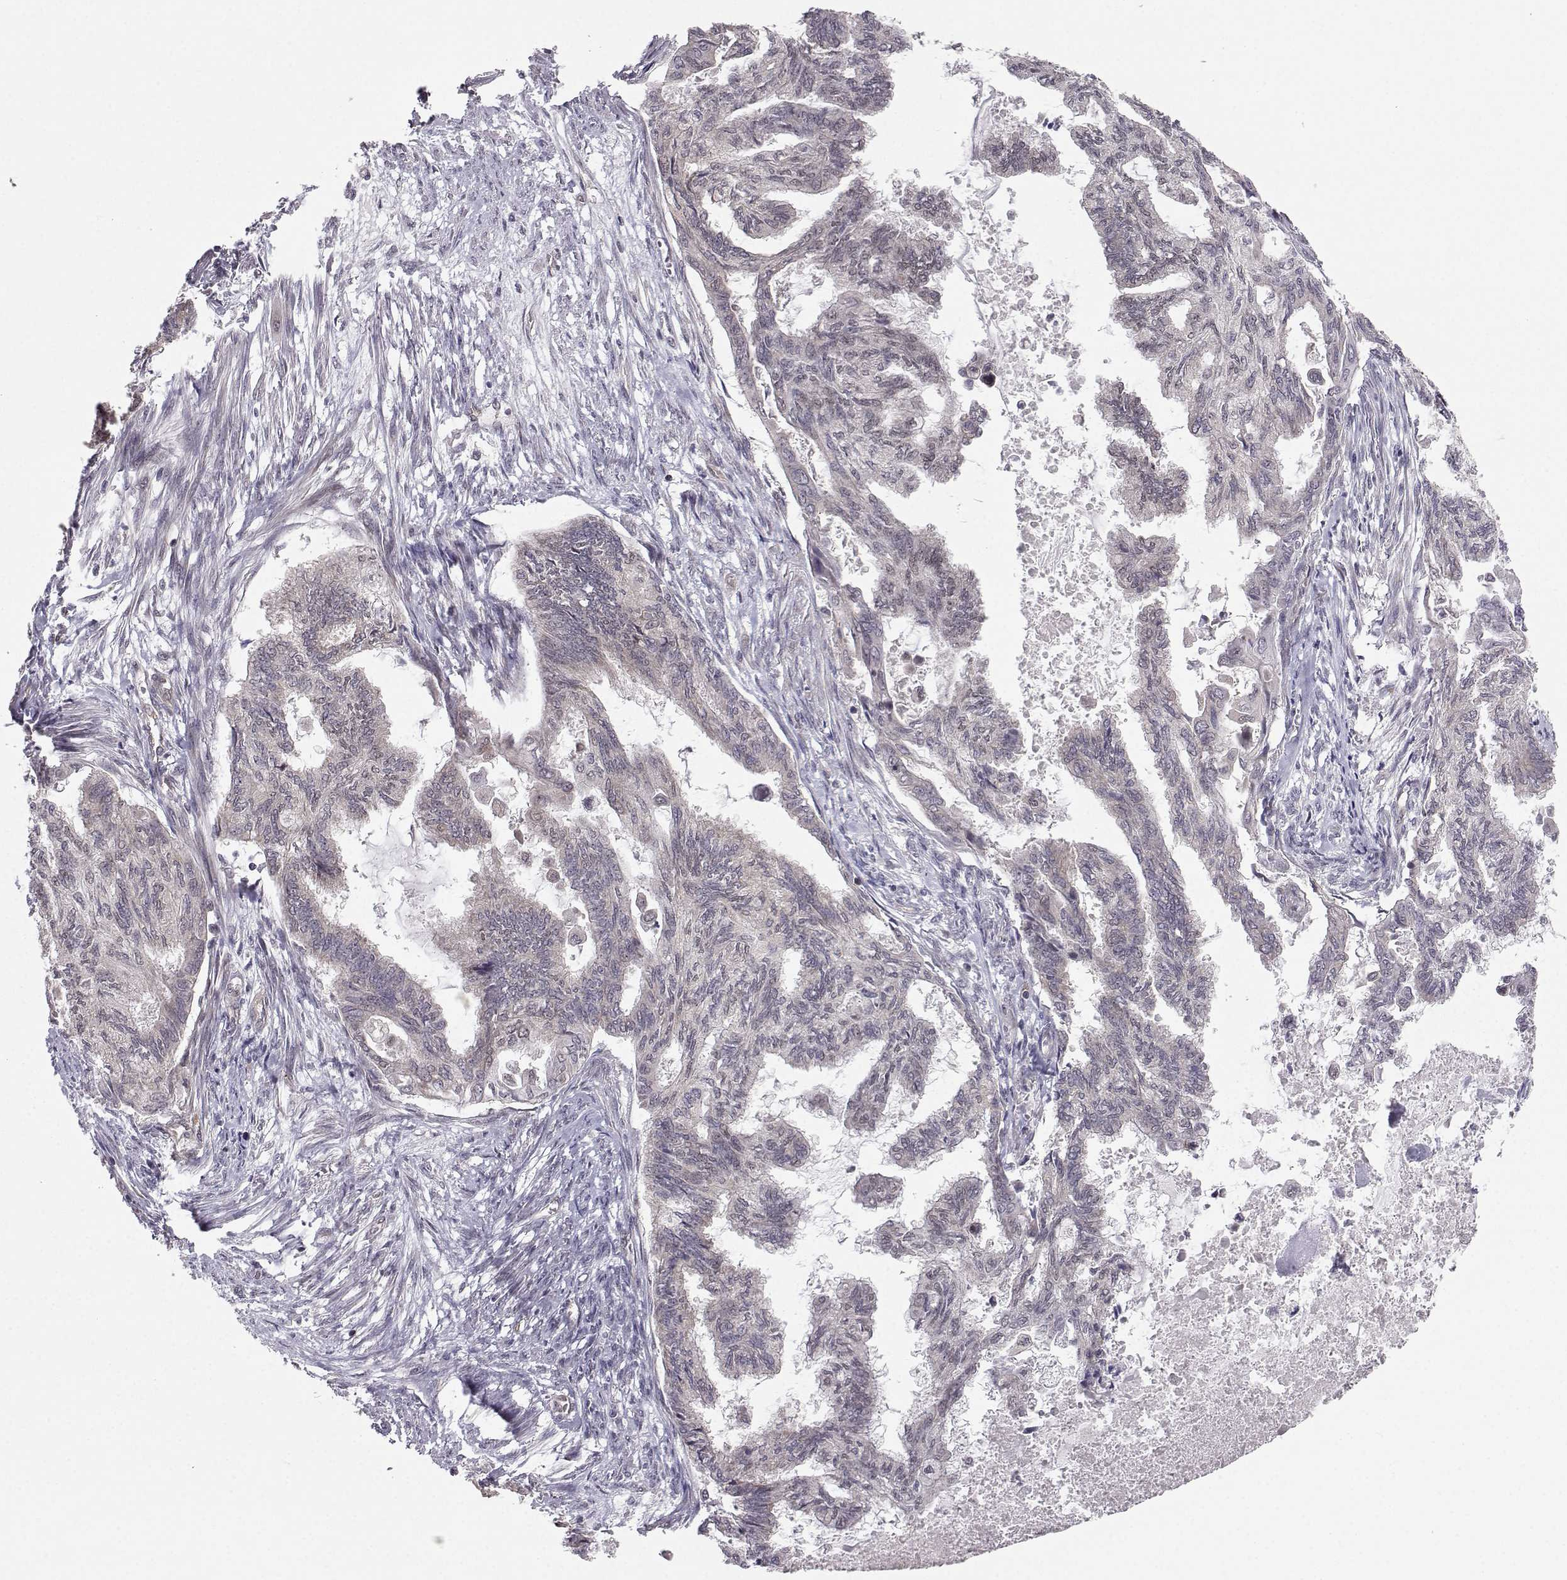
{"staining": {"intensity": "negative", "quantity": "none", "location": "none"}, "tissue": "endometrial cancer", "cell_type": "Tumor cells", "image_type": "cancer", "snomed": [{"axis": "morphology", "description": "Adenocarcinoma, NOS"}, {"axis": "topography", "description": "Endometrium"}], "caption": "A histopathology image of human endometrial cancer (adenocarcinoma) is negative for staining in tumor cells.", "gene": "PKN2", "patient": {"sex": "female", "age": 86}}